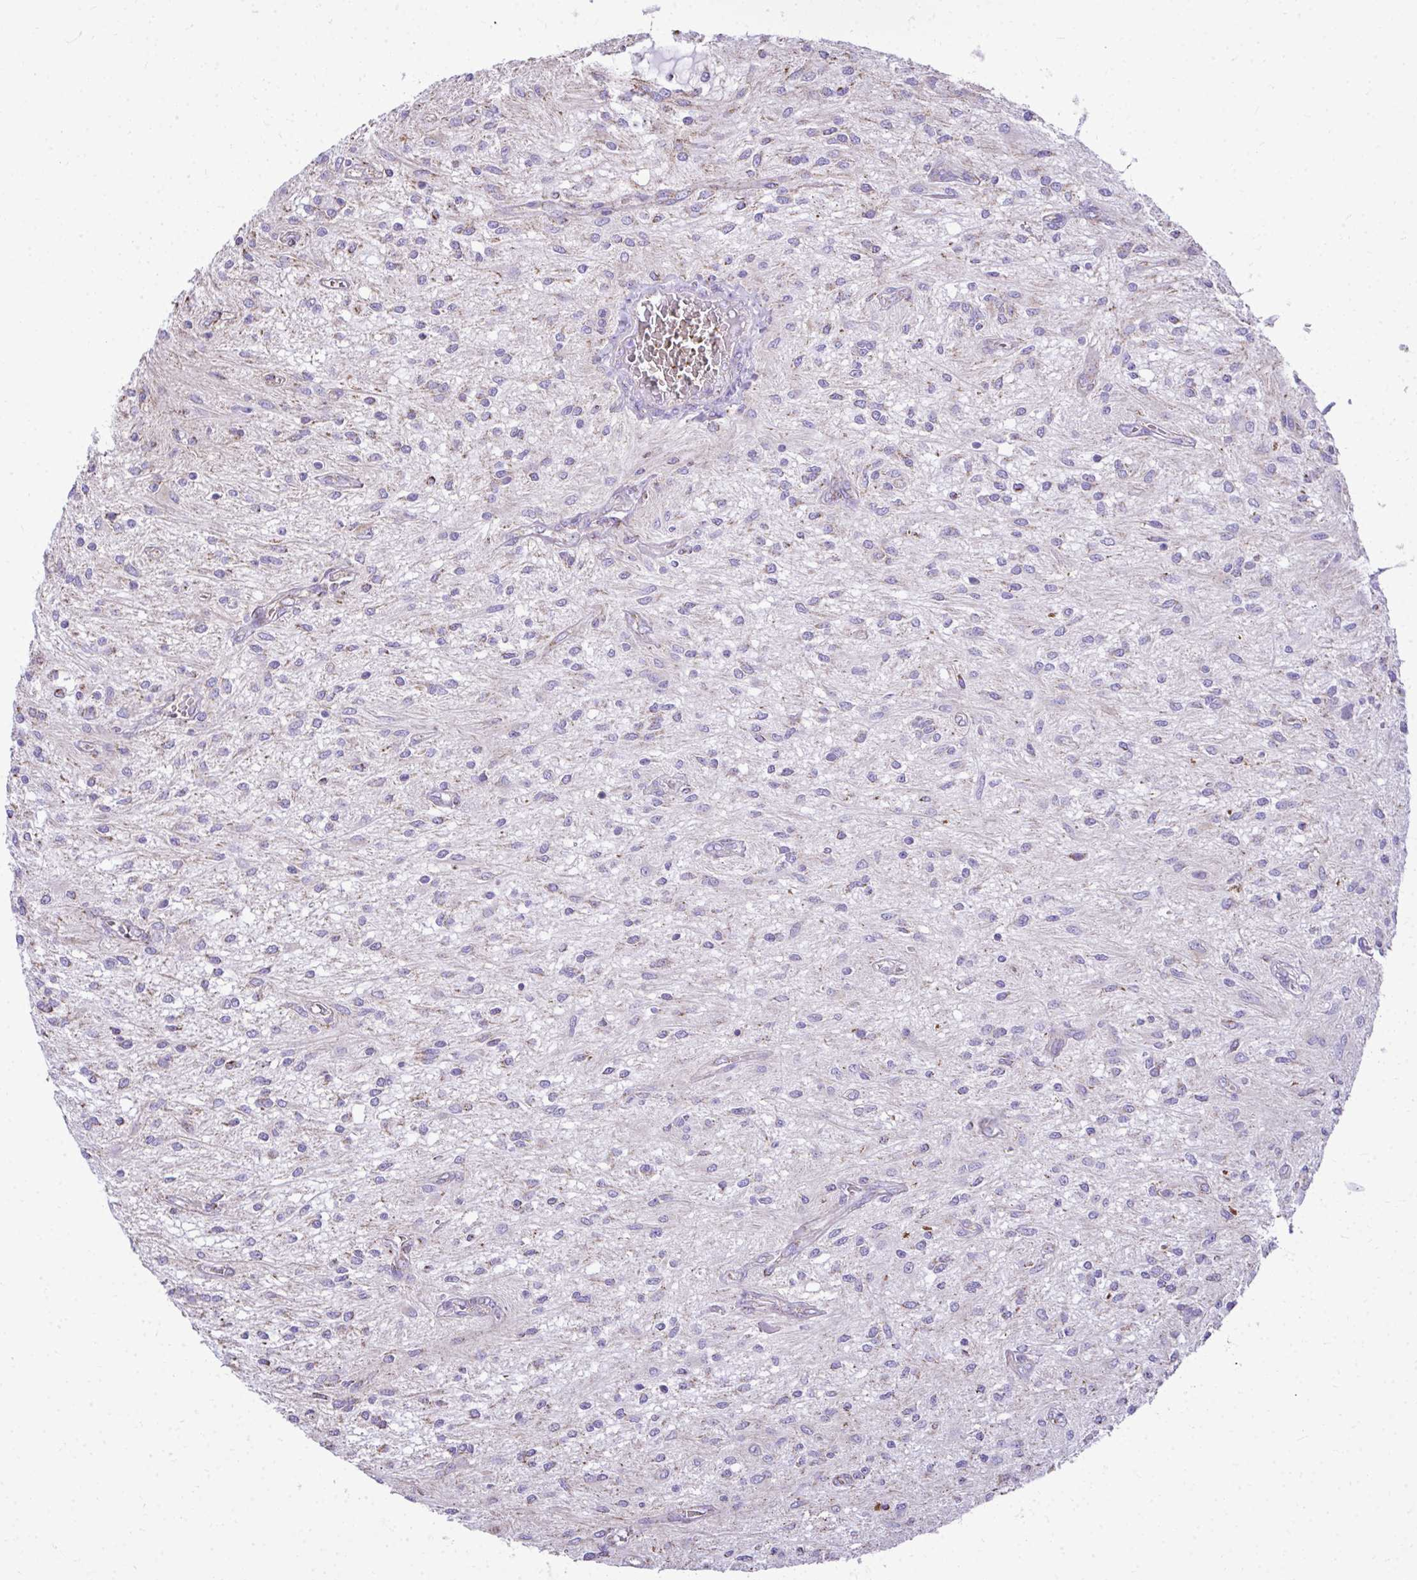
{"staining": {"intensity": "negative", "quantity": "none", "location": "none"}, "tissue": "glioma", "cell_type": "Tumor cells", "image_type": "cancer", "snomed": [{"axis": "morphology", "description": "Glioma, malignant, Low grade"}, {"axis": "topography", "description": "Cerebellum"}], "caption": "IHC of human low-grade glioma (malignant) reveals no expression in tumor cells.", "gene": "MPZL2", "patient": {"sex": "female", "age": 14}}